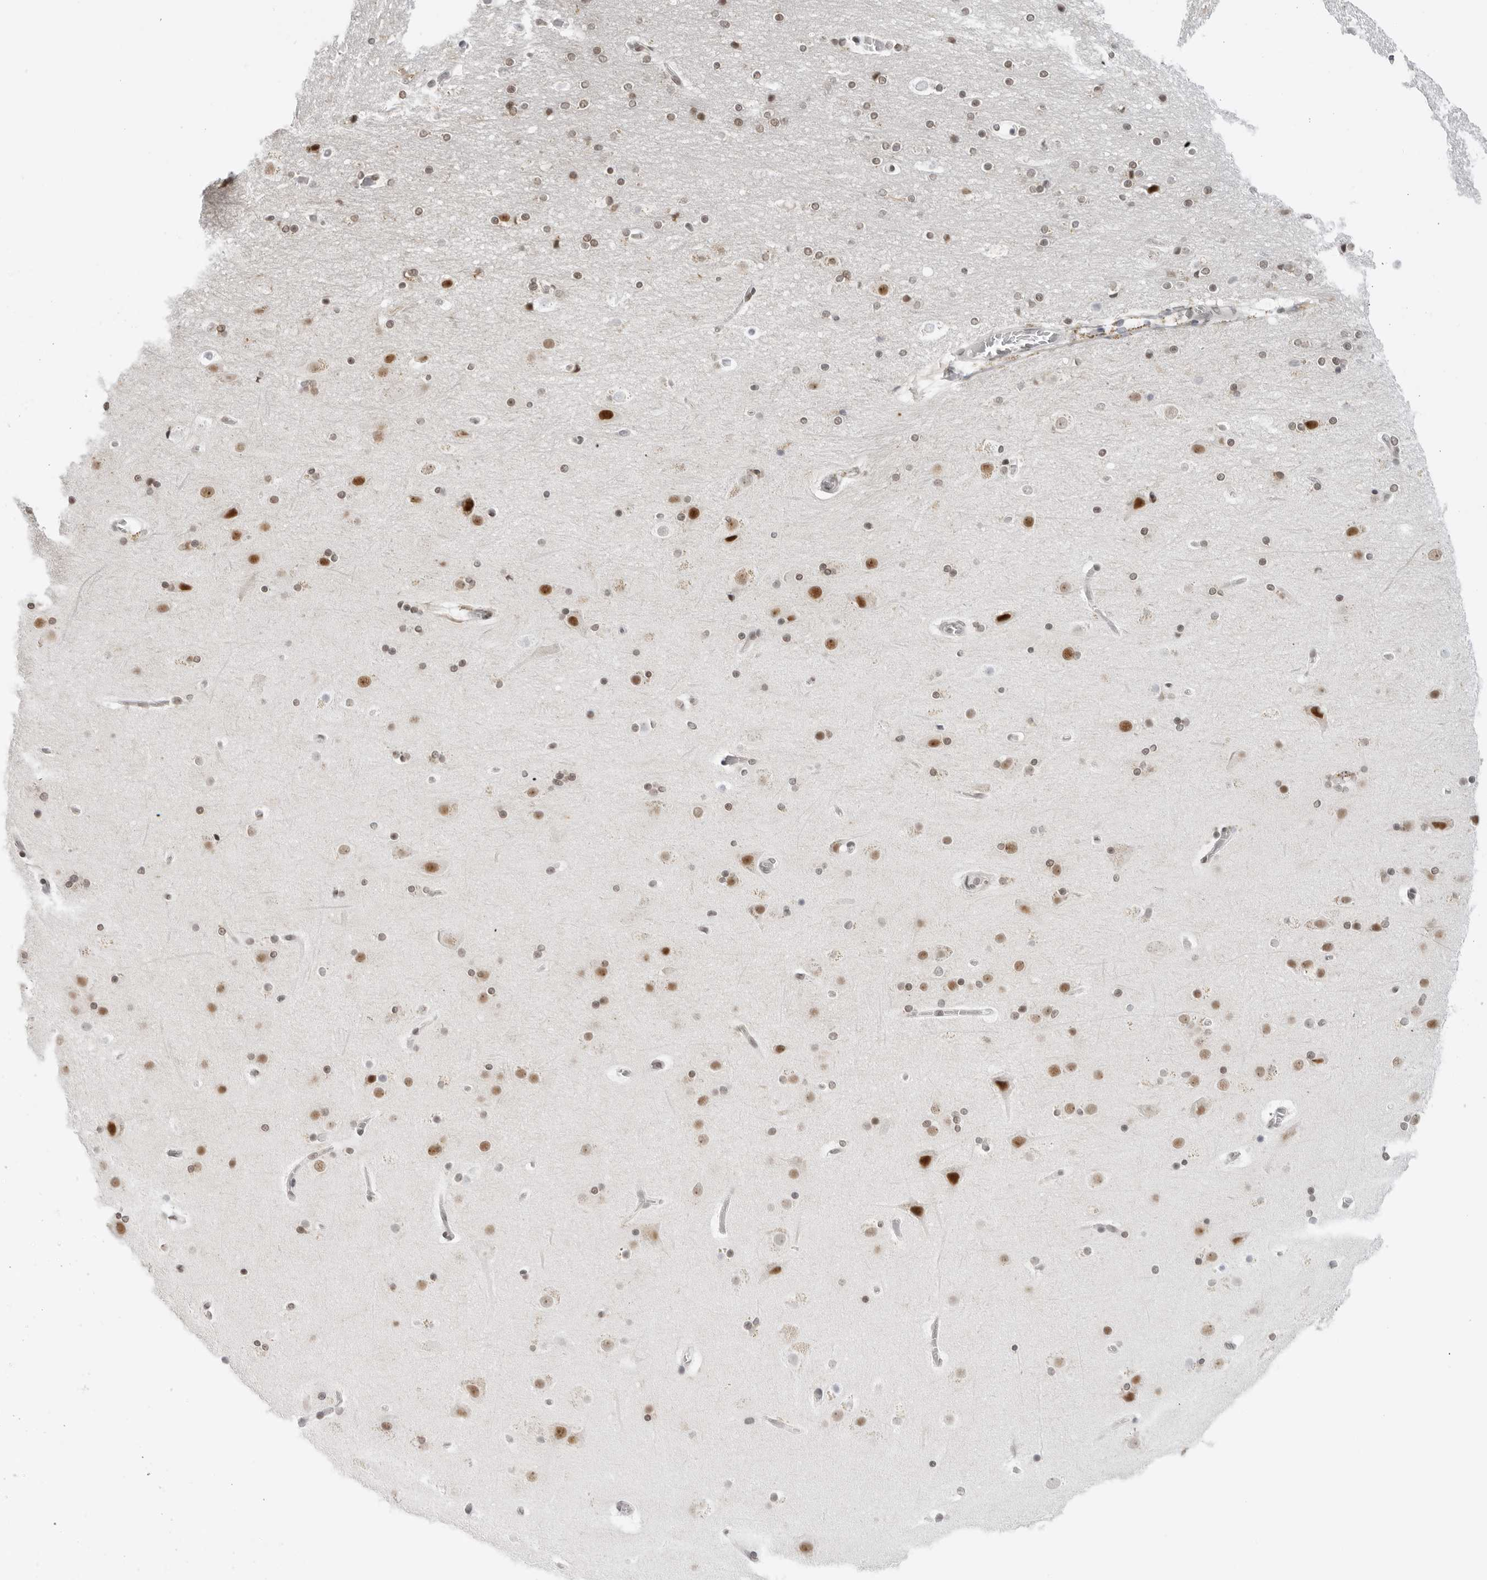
{"staining": {"intensity": "negative", "quantity": "none", "location": "none"}, "tissue": "cerebral cortex", "cell_type": "Endothelial cells", "image_type": "normal", "snomed": [{"axis": "morphology", "description": "Normal tissue, NOS"}, {"axis": "topography", "description": "Cerebral cortex"}], "caption": "This photomicrograph is of normal cerebral cortex stained with IHC to label a protein in brown with the nuclei are counter-stained blue. There is no expression in endothelial cells.", "gene": "FOXK2", "patient": {"sex": "male", "age": 57}}